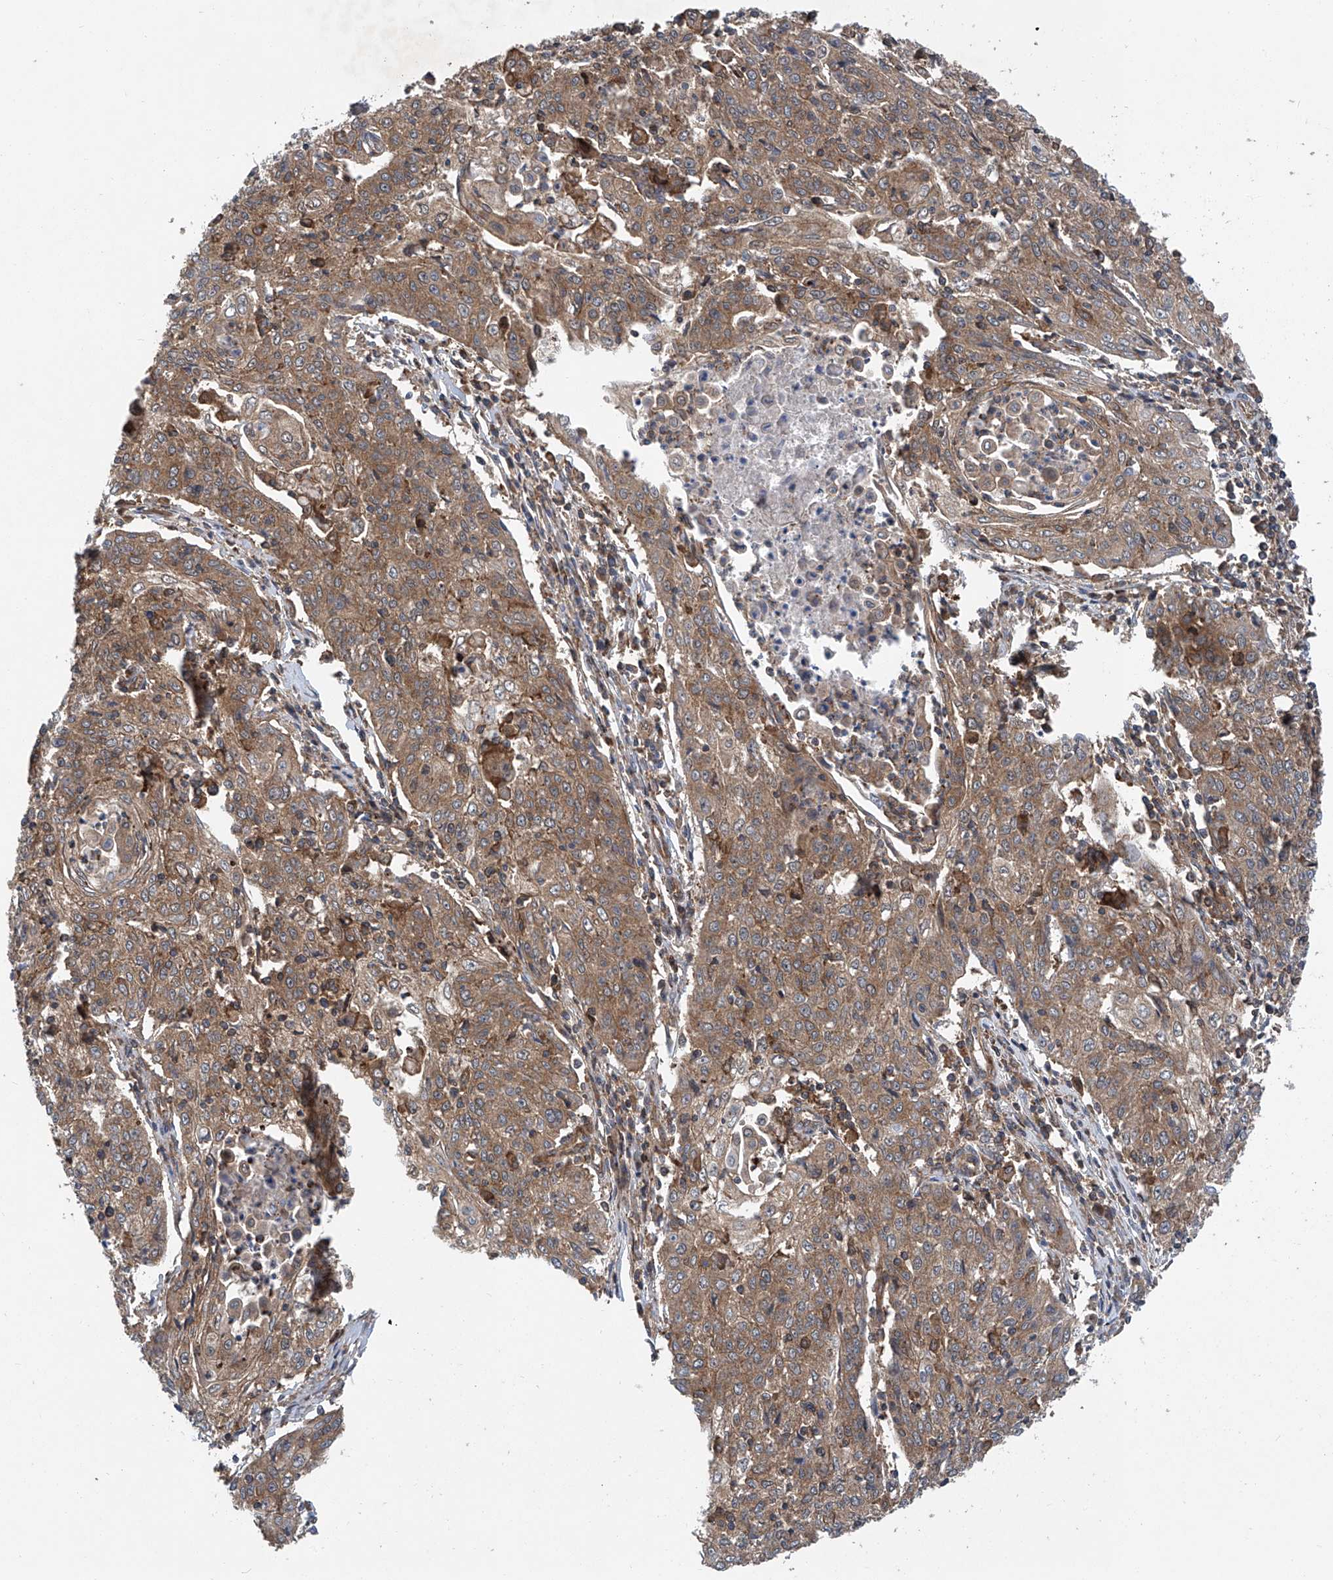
{"staining": {"intensity": "moderate", "quantity": ">75%", "location": "cytoplasmic/membranous"}, "tissue": "cervical cancer", "cell_type": "Tumor cells", "image_type": "cancer", "snomed": [{"axis": "morphology", "description": "Squamous cell carcinoma, NOS"}, {"axis": "topography", "description": "Cervix"}], "caption": "There is medium levels of moderate cytoplasmic/membranous positivity in tumor cells of squamous cell carcinoma (cervical), as demonstrated by immunohistochemical staining (brown color).", "gene": "SMAP1", "patient": {"sex": "female", "age": 48}}